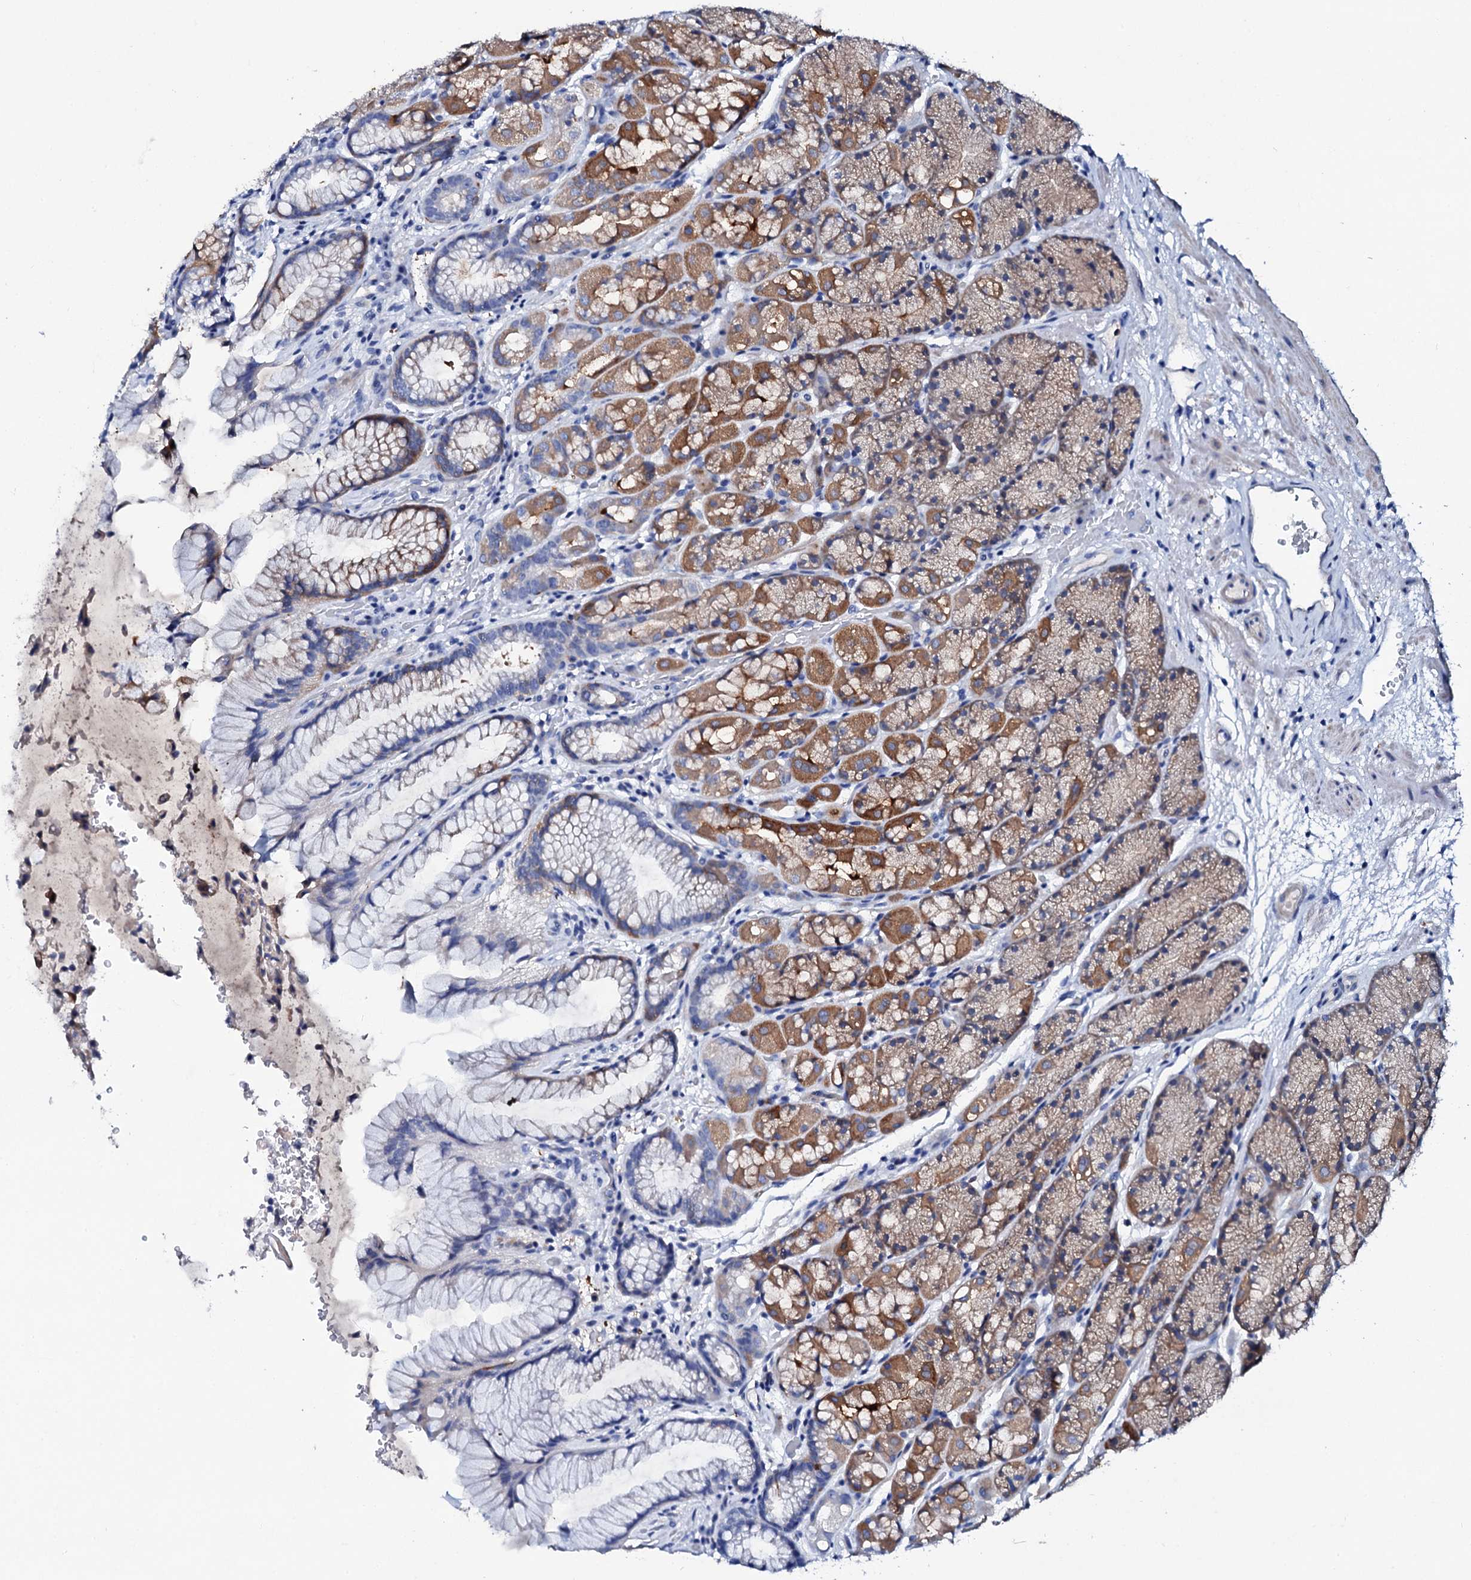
{"staining": {"intensity": "moderate", "quantity": "25%-75%", "location": "cytoplasmic/membranous"}, "tissue": "stomach", "cell_type": "Glandular cells", "image_type": "normal", "snomed": [{"axis": "morphology", "description": "Normal tissue, NOS"}, {"axis": "topography", "description": "Stomach"}], "caption": "Approximately 25%-75% of glandular cells in normal human stomach reveal moderate cytoplasmic/membranous protein staining as visualized by brown immunohistochemical staining.", "gene": "GLB1L3", "patient": {"sex": "male", "age": 63}}